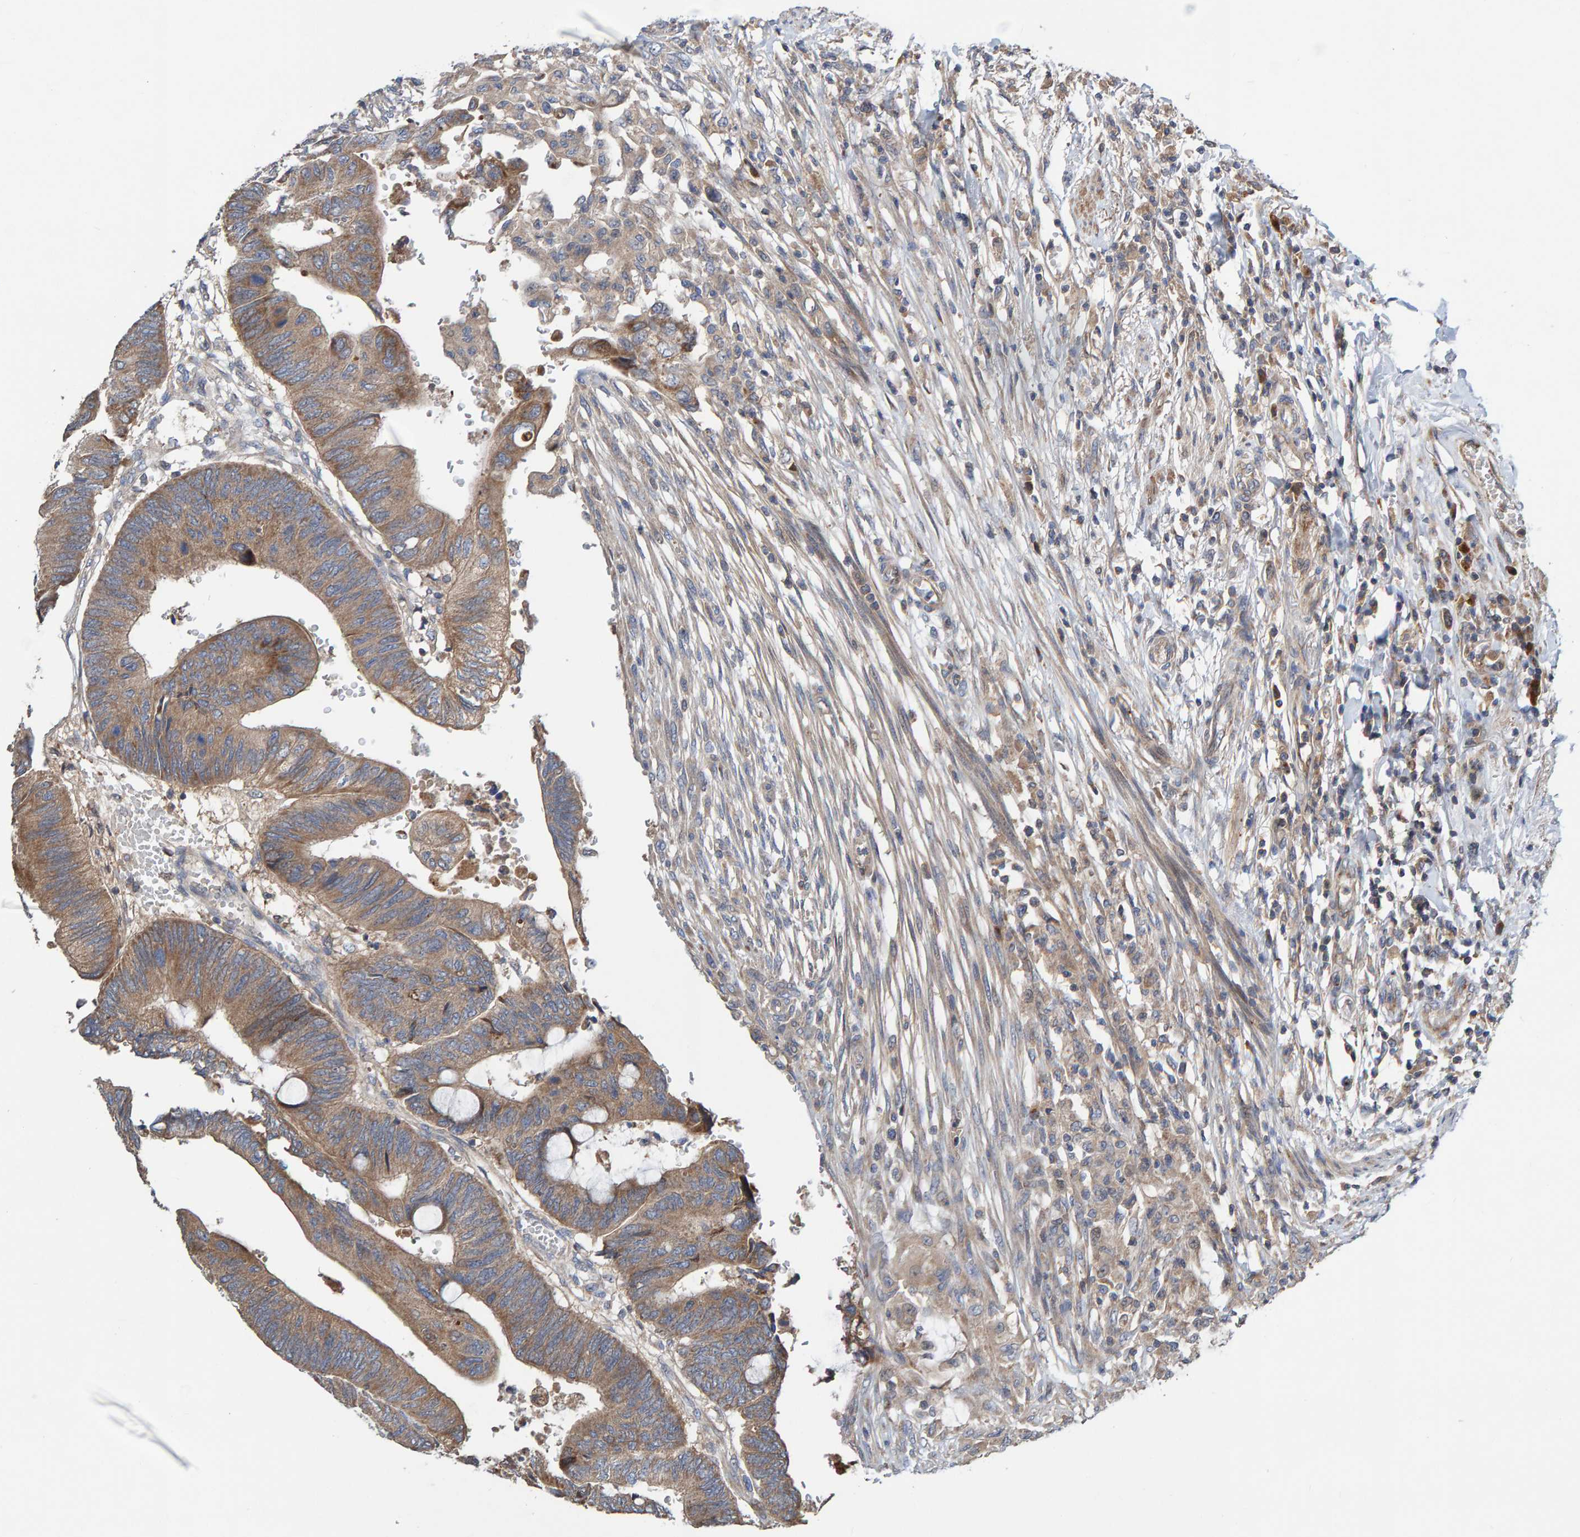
{"staining": {"intensity": "moderate", "quantity": ">75%", "location": "cytoplasmic/membranous"}, "tissue": "colorectal cancer", "cell_type": "Tumor cells", "image_type": "cancer", "snomed": [{"axis": "morphology", "description": "Normal tissue, NOS"}, {"axis": "morphology", "description": "Adenocarcinoma, NOS"}, {"axis": "topography", "description": "Rectum"}, {"axis": "topography", "description": "Peripheral nerve tissue"}], "caption": "Immunohistochemical staining of human colorectal cancer displays medium levels of moderate cytoplasmic/membranous staining in approximately >75% of tumor cells. Using DAB (3,3'-diaminobenzidine) (brown) and hematoxylin (blue) stains, captured at high magnification using brightfield microscopy.", "gene": "KIAA0753", "patient": {"sex": "male", "age": 92}}